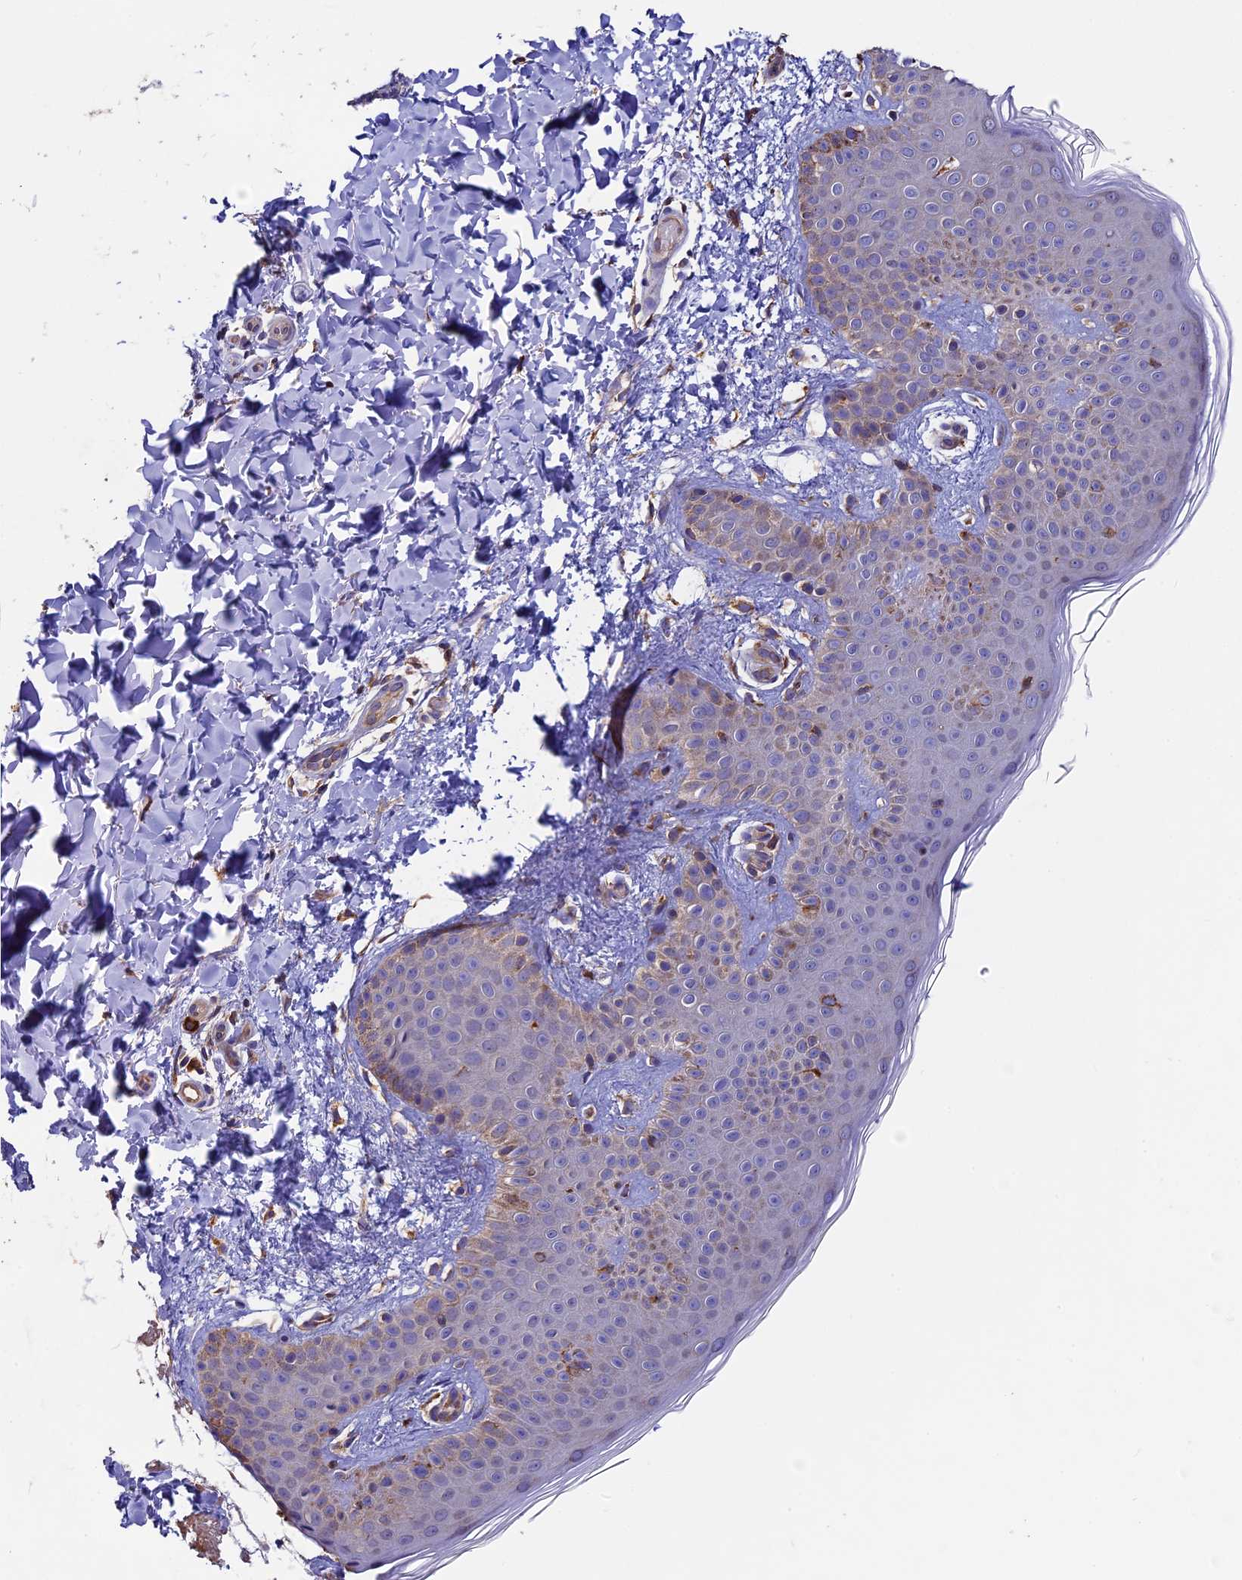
{"staining": {"intensity": "moderate", "quantity": ">75%", "location": "cytoplasmic/membranous"}, "tissue": "skin", "cell_type": "Fibroblasts", "image_type": "normal", "snomed": [{"axis": "morphology", "description": "Normal tissue, NOS"}, {"axis": "topography", "description": "Skin"}], "caption": "This histopathology image displays IHC staining of benign human skin, with medium moderate cytoplasmic/membranous staining in approximately >75% of fibroblasts.", "gene": "BTBD3", "patient": {"sex": "male", "age": 36}}